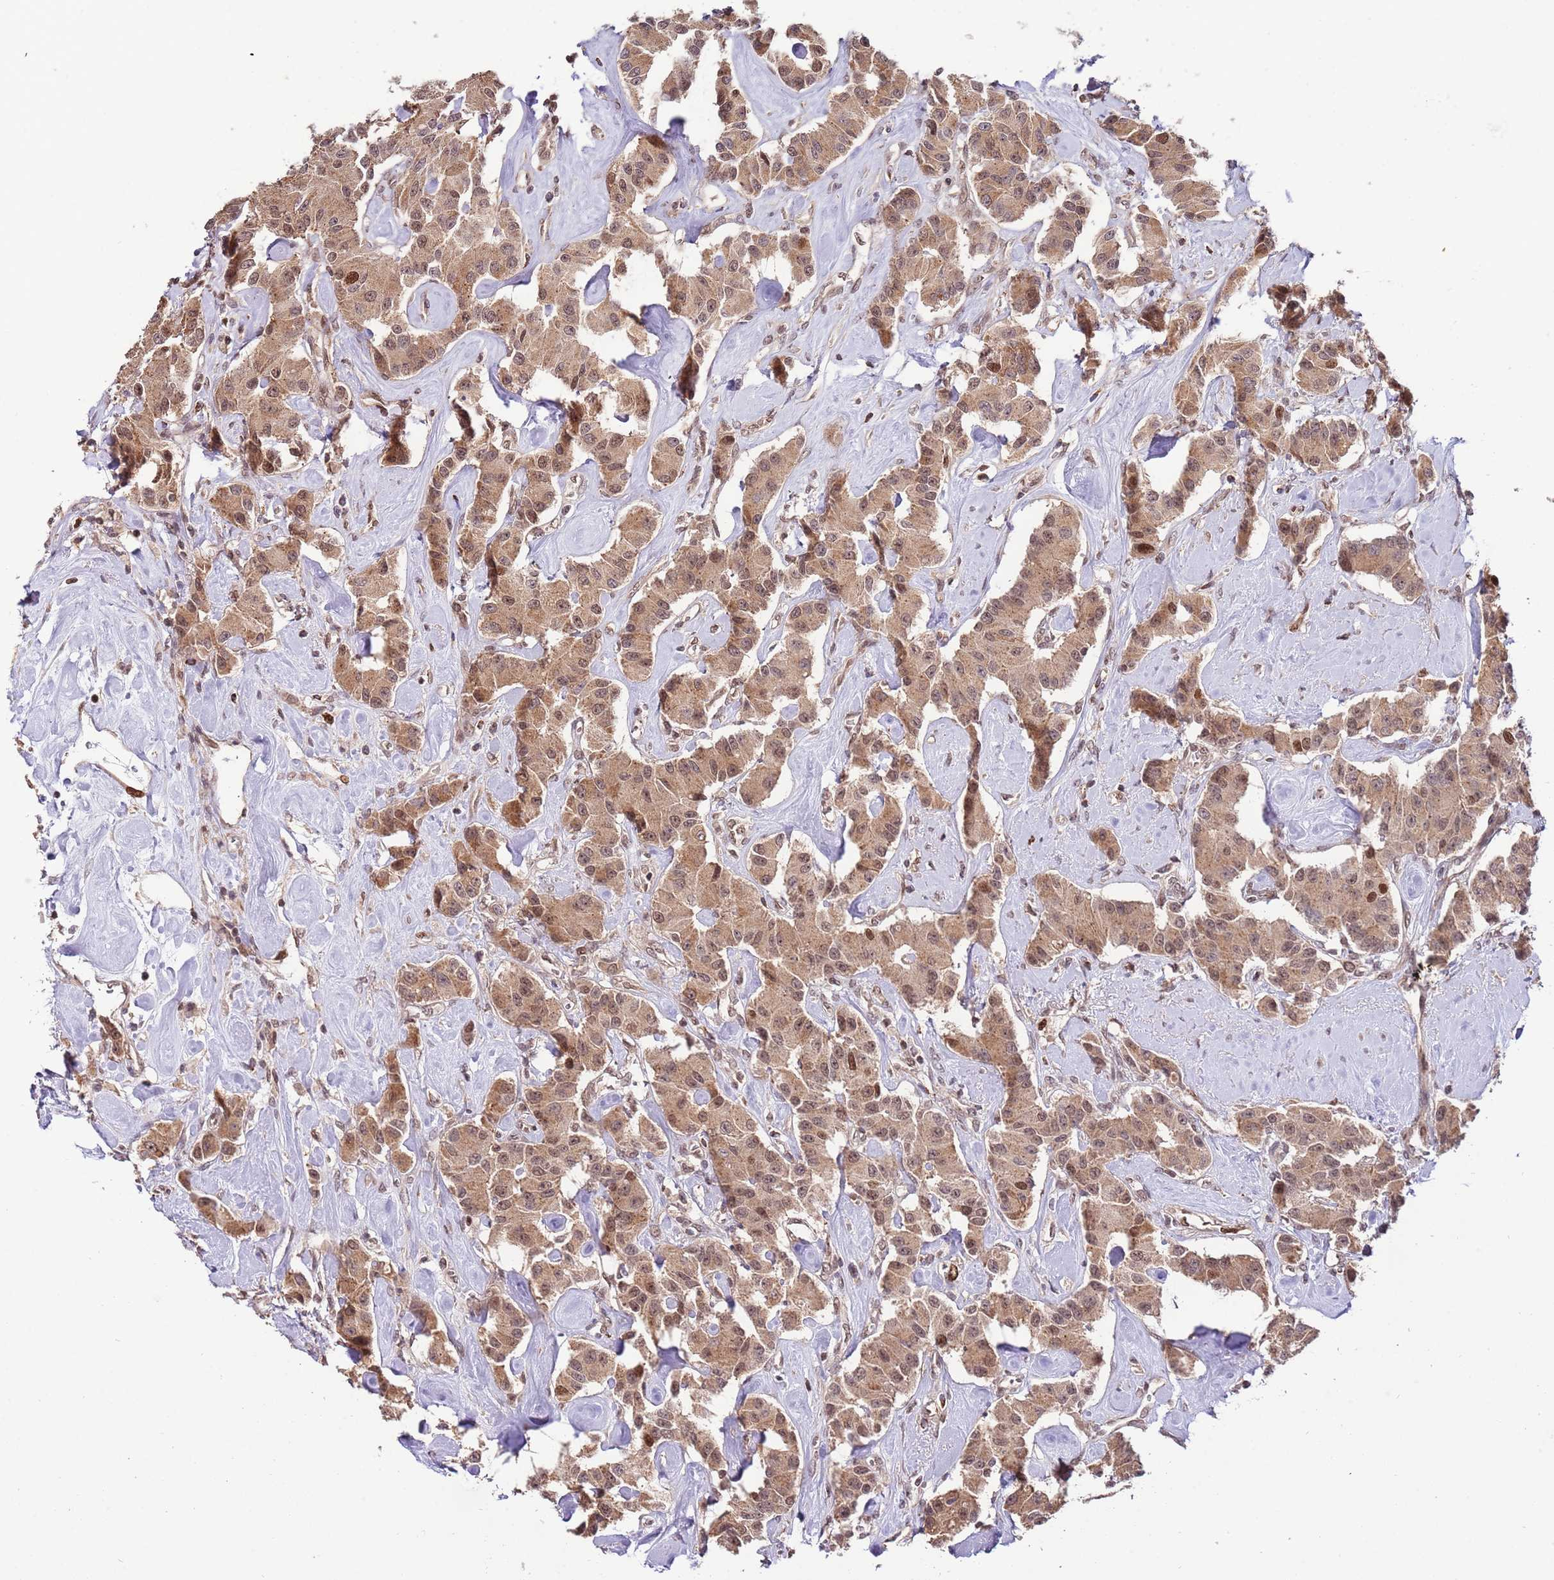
{"staining": {"intensity": "moderate", "quantity": ">75%", "location": "cytoplasmic/membranous,nuclear"}, "tissue": "carcinoid", "cell_type": "Tumor cells", "image_type": "cancer", "snomed": [{"axis": "morphology", "description": "Carcinoid, malignant, NOS"}, {"axis": "topography", "description": "Pancreas"}], "caption": "High-magnification brightfield microscopy of carcinoid stained with DAB (3,3'-diaminobenzidine) (brown) and counterstained with hematoxylin (blue). tumor cells exhibit moderate cytoplasmic/membranous and nuclear expression is identified in about>75% of cells.", "gene": "RIF1", "patient": {"sex": "male", "age": 41}}